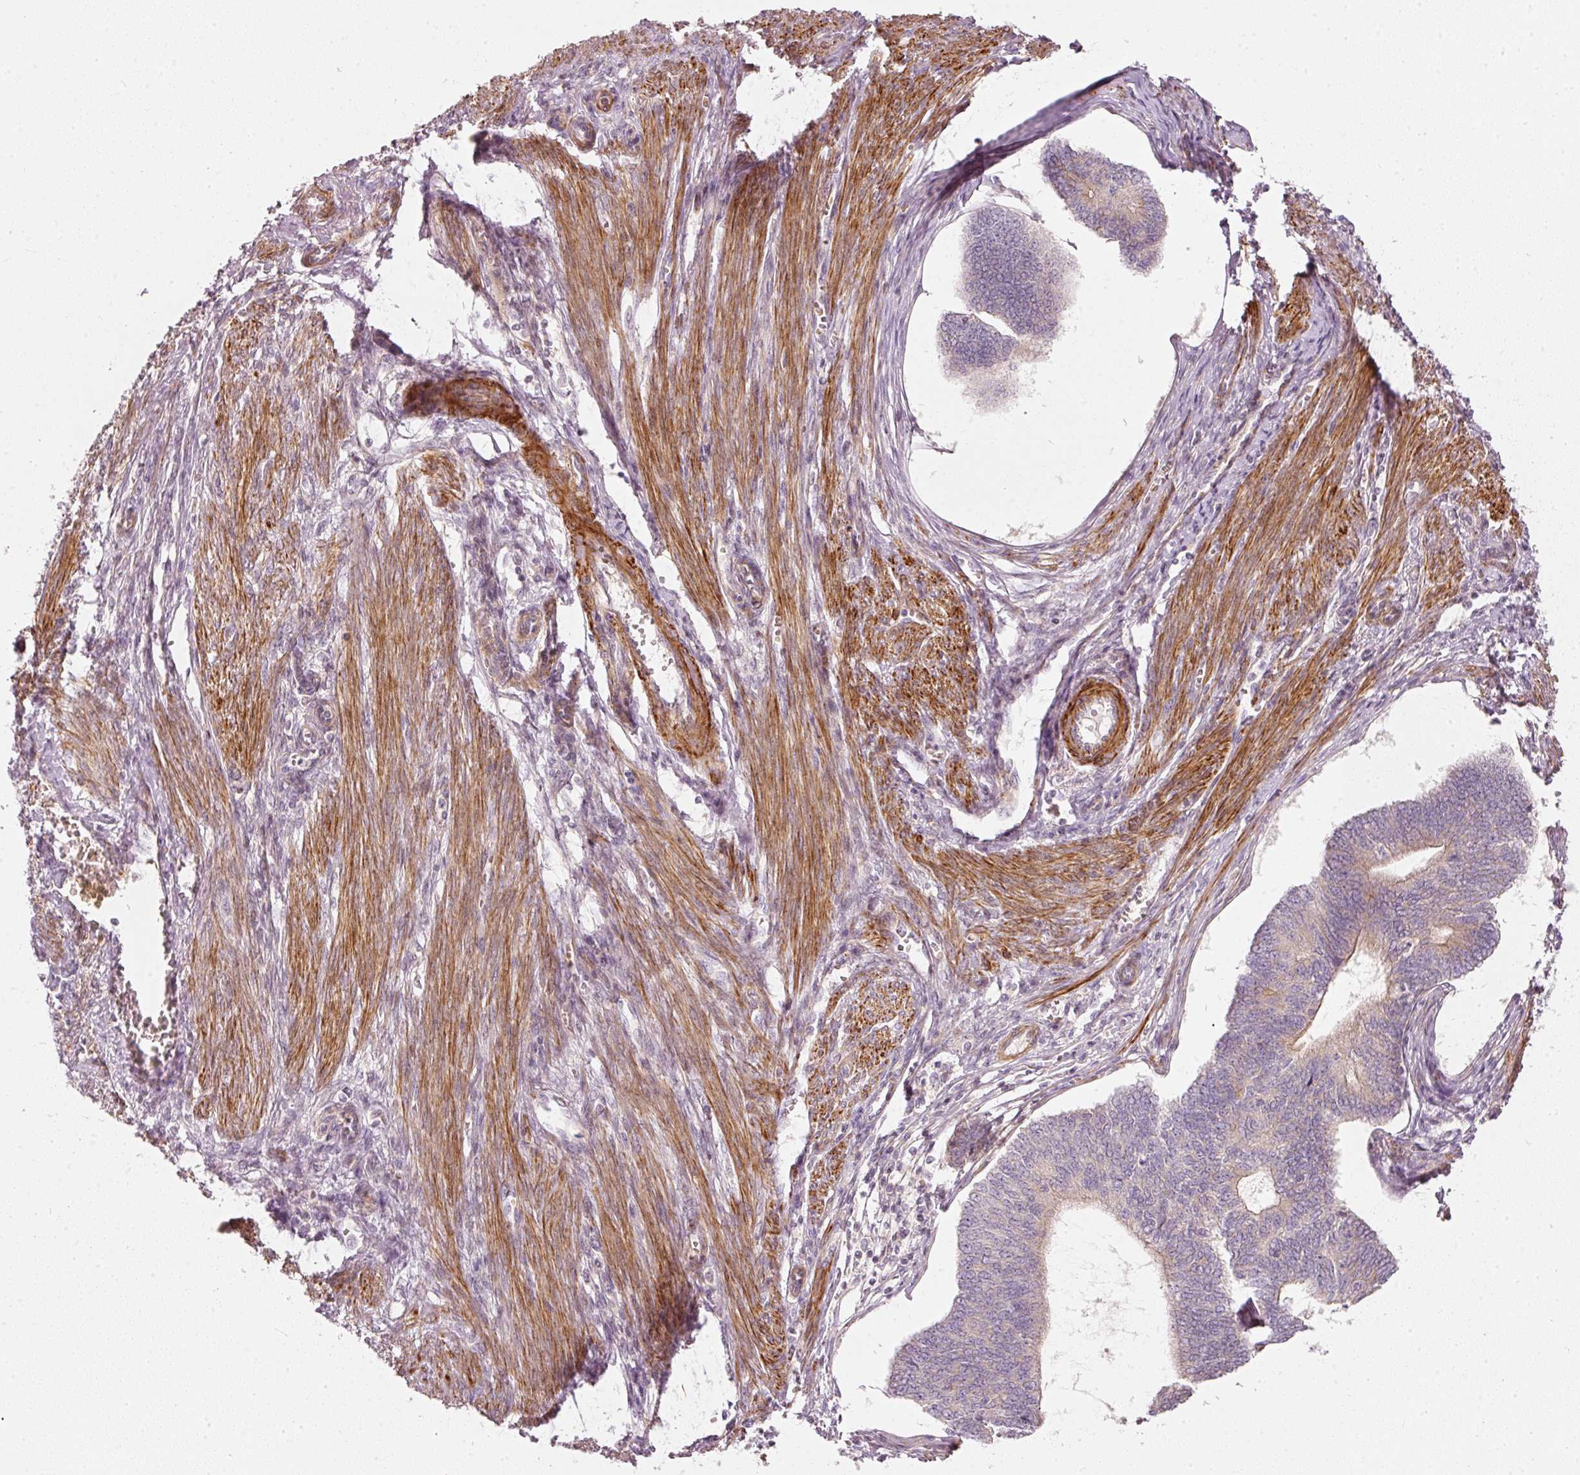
{"staining": {"intensity": "weak", "quantity": "<25%", "location": "cytoplasmic/membranous"}, "tissue": "endometrial cancer", "cell_type": "Tumor cells", "image_type": "cancer", "snomed": [{"axis": "morphology", "description": "Adenocarcinoma, NOS"}, {"axis": "topography", "description": "Endometrium"}], "caption": "Tumor cells show no significant protein staining in endometrial cancer (adenocarcinoma).", "gene": "KCNQ1", "patient": {"sex": "female", "age": 68}}